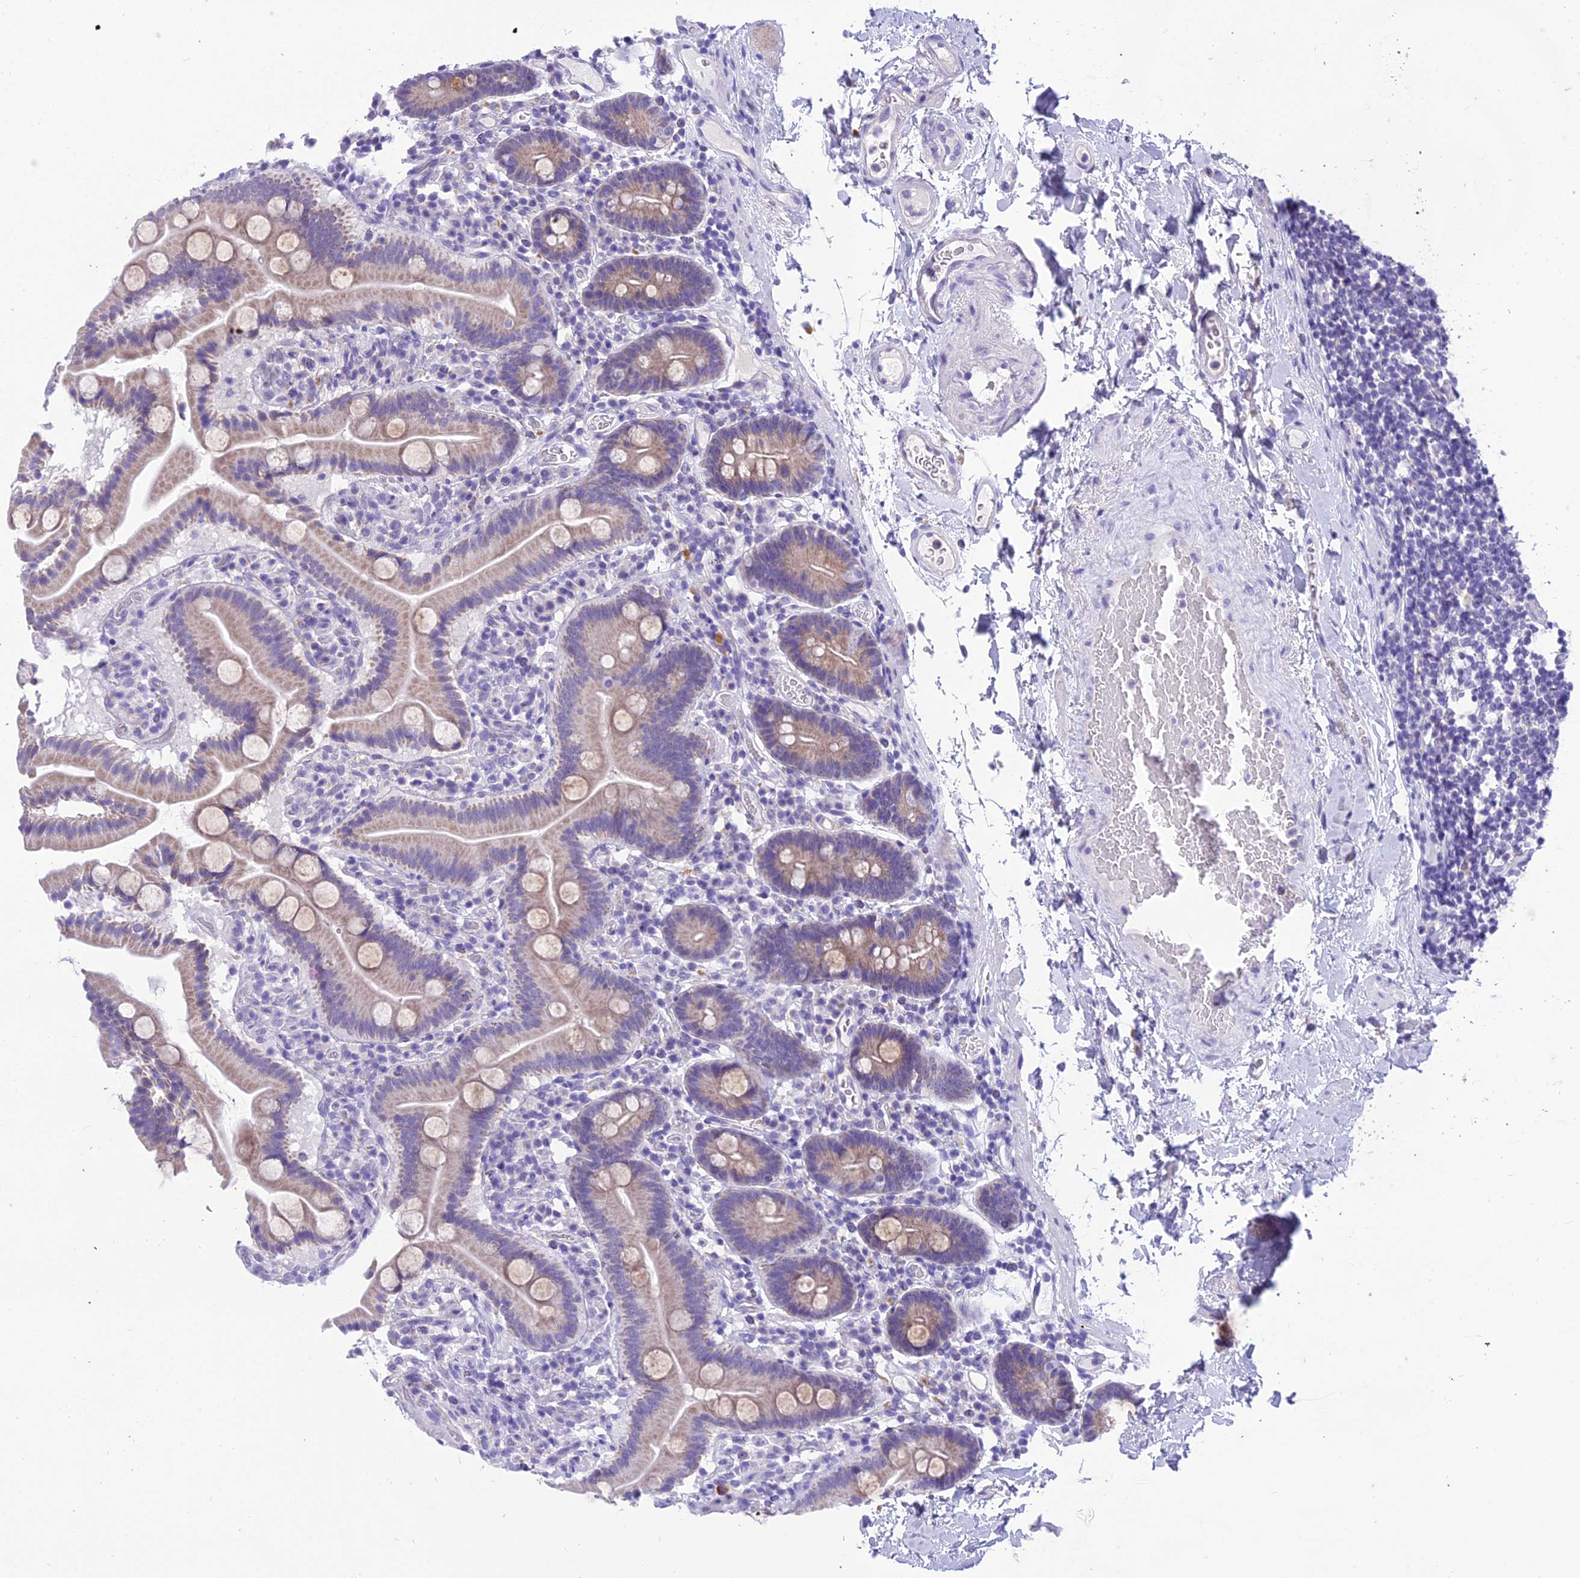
{"staining": {"intensity": "moderate", "quantity": "25%-75%", "location": "cytoplasmic/membranous"}, "tissue": "duodenum", "cell_type": "Glandular cells", "image_type": "normal", "snomed": [{"axis": "morphology", "description": "Normal tissue, NOS"}, {"axis": "topography", "description": "Duodenum"}], "caption": "Protein analysis of benign duodenum shows moderate cytoplasmic/membranous positivity in about 25%-75% of glandular cells.", "gene": "MIIP", "patient": {"sex": "male", "age": 55}}